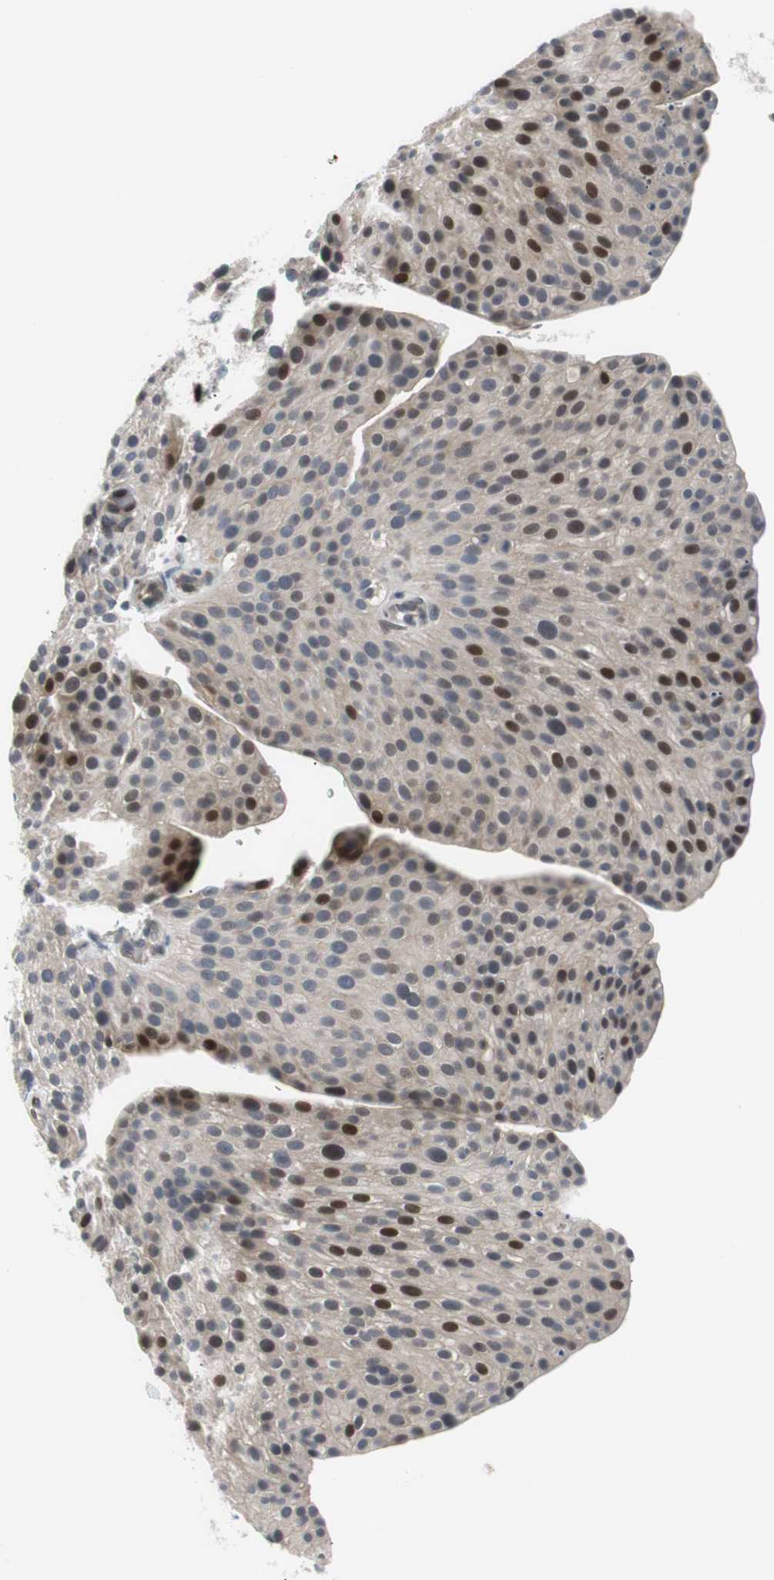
{"staining": {"intensity": "strong", "quantity": "<25%", "location": "nuclear"}, "tissue": "urothelial cancer", "cell_type": "Tumor cells", "image_type": "cancer", "snomed": [{"axis": "morphology", "description": "Urothelial carcinoma, Low grade"}, {"axis": "topography", "description": "Smooth muscle"}, {"axis": "topography", "description": "Urinary bladder"}], "caption": "Brown immunohistochemical staining in human urothelial cancer exhibits strong nuclear expression in about <25% of tumor cells.", "gene": "MAP2K4", "patient": {"sex": "male", "age": 60}}